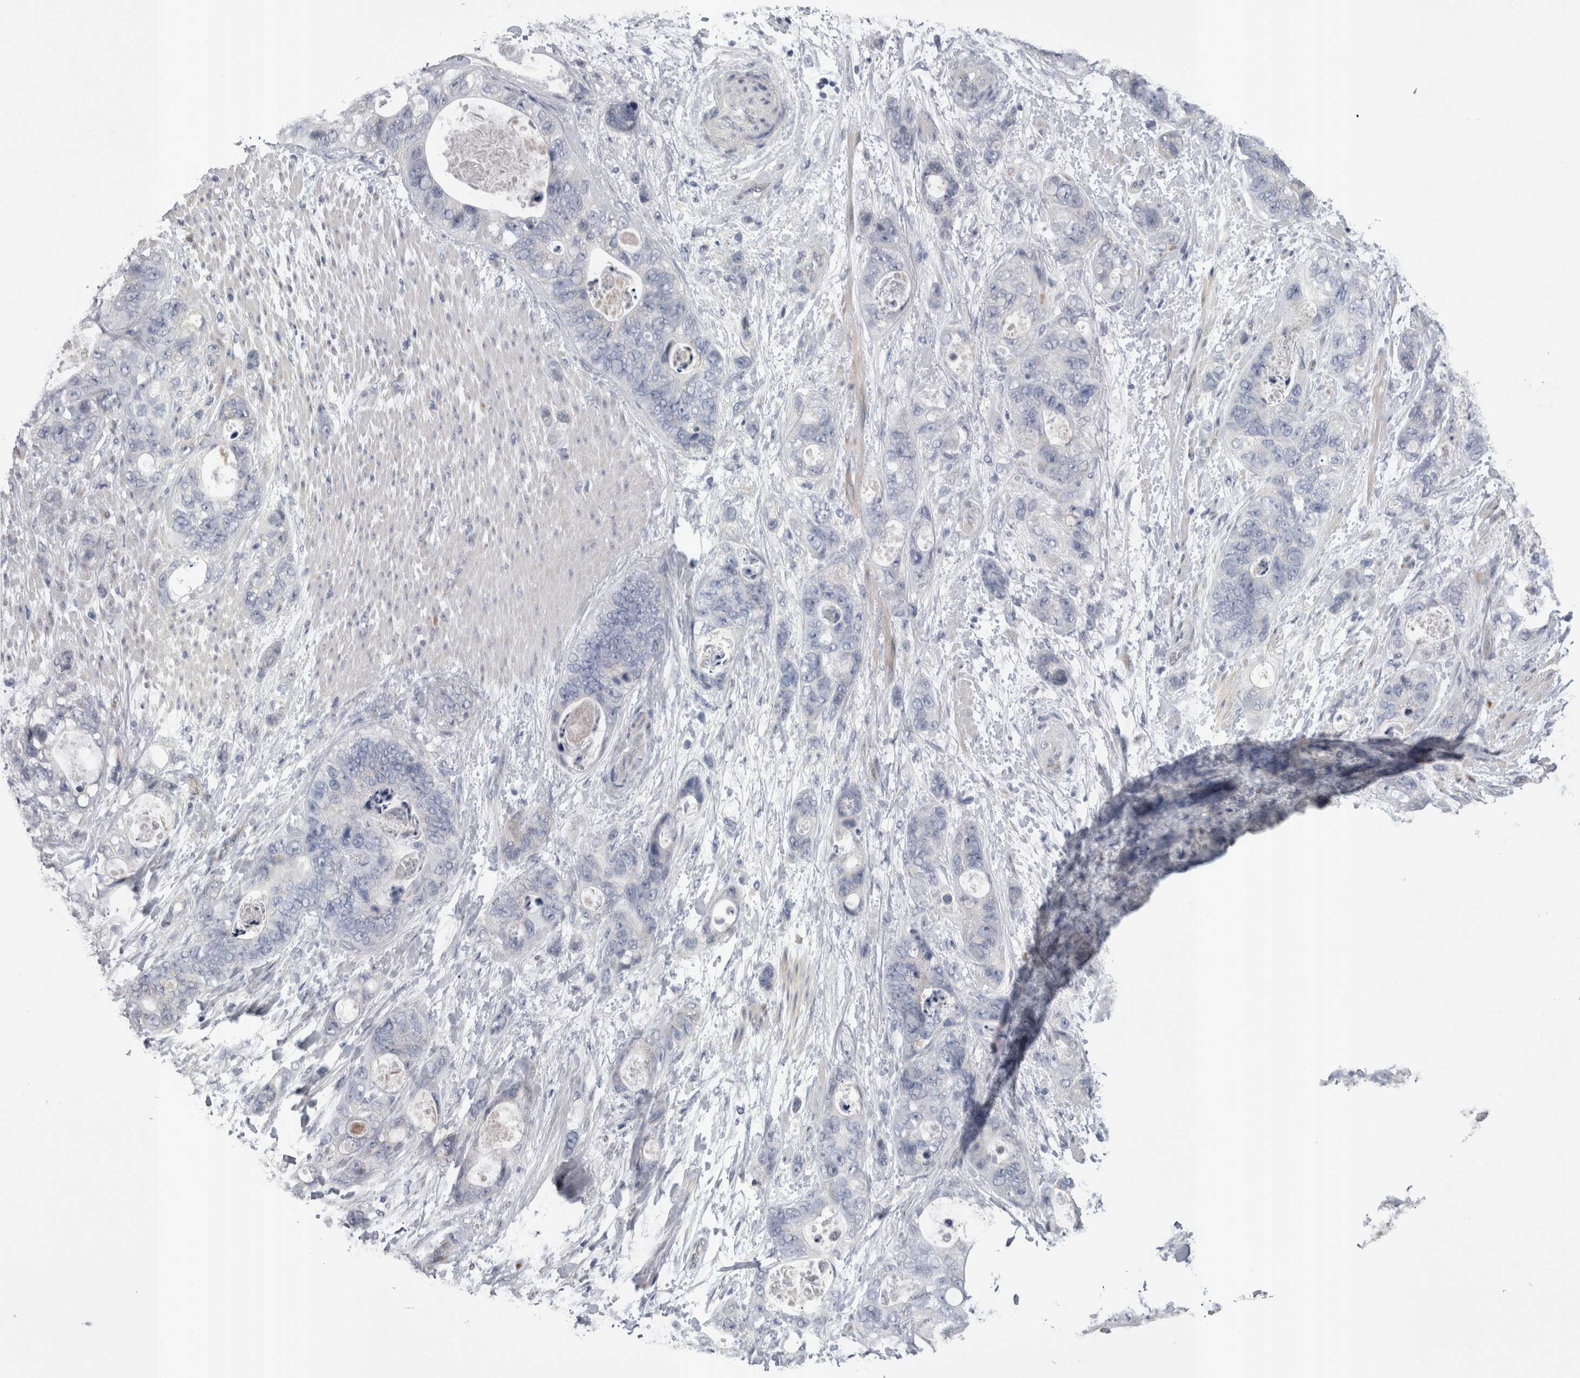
{"staining": {"intensity": "negative", "quantity": "none", "location": "none"}, "tissue": "stomach cancer", "cell_type": "Tumor cells", "image_type": "cancer", "snomed": [{"axis": "morphology", "description": "Normal tissue, NOS"}, {"axis": "morphology", "description": "Adenocarcinoma, NOS"}, {"axis": "topography", "description": "Stomach"}], "caption": "The histopathology image demonstrates no significant positivity in tumor cells of stomach adenocarcinoma.", "gene": "STC1", "patient": {"sex": "female", "age": 89}}